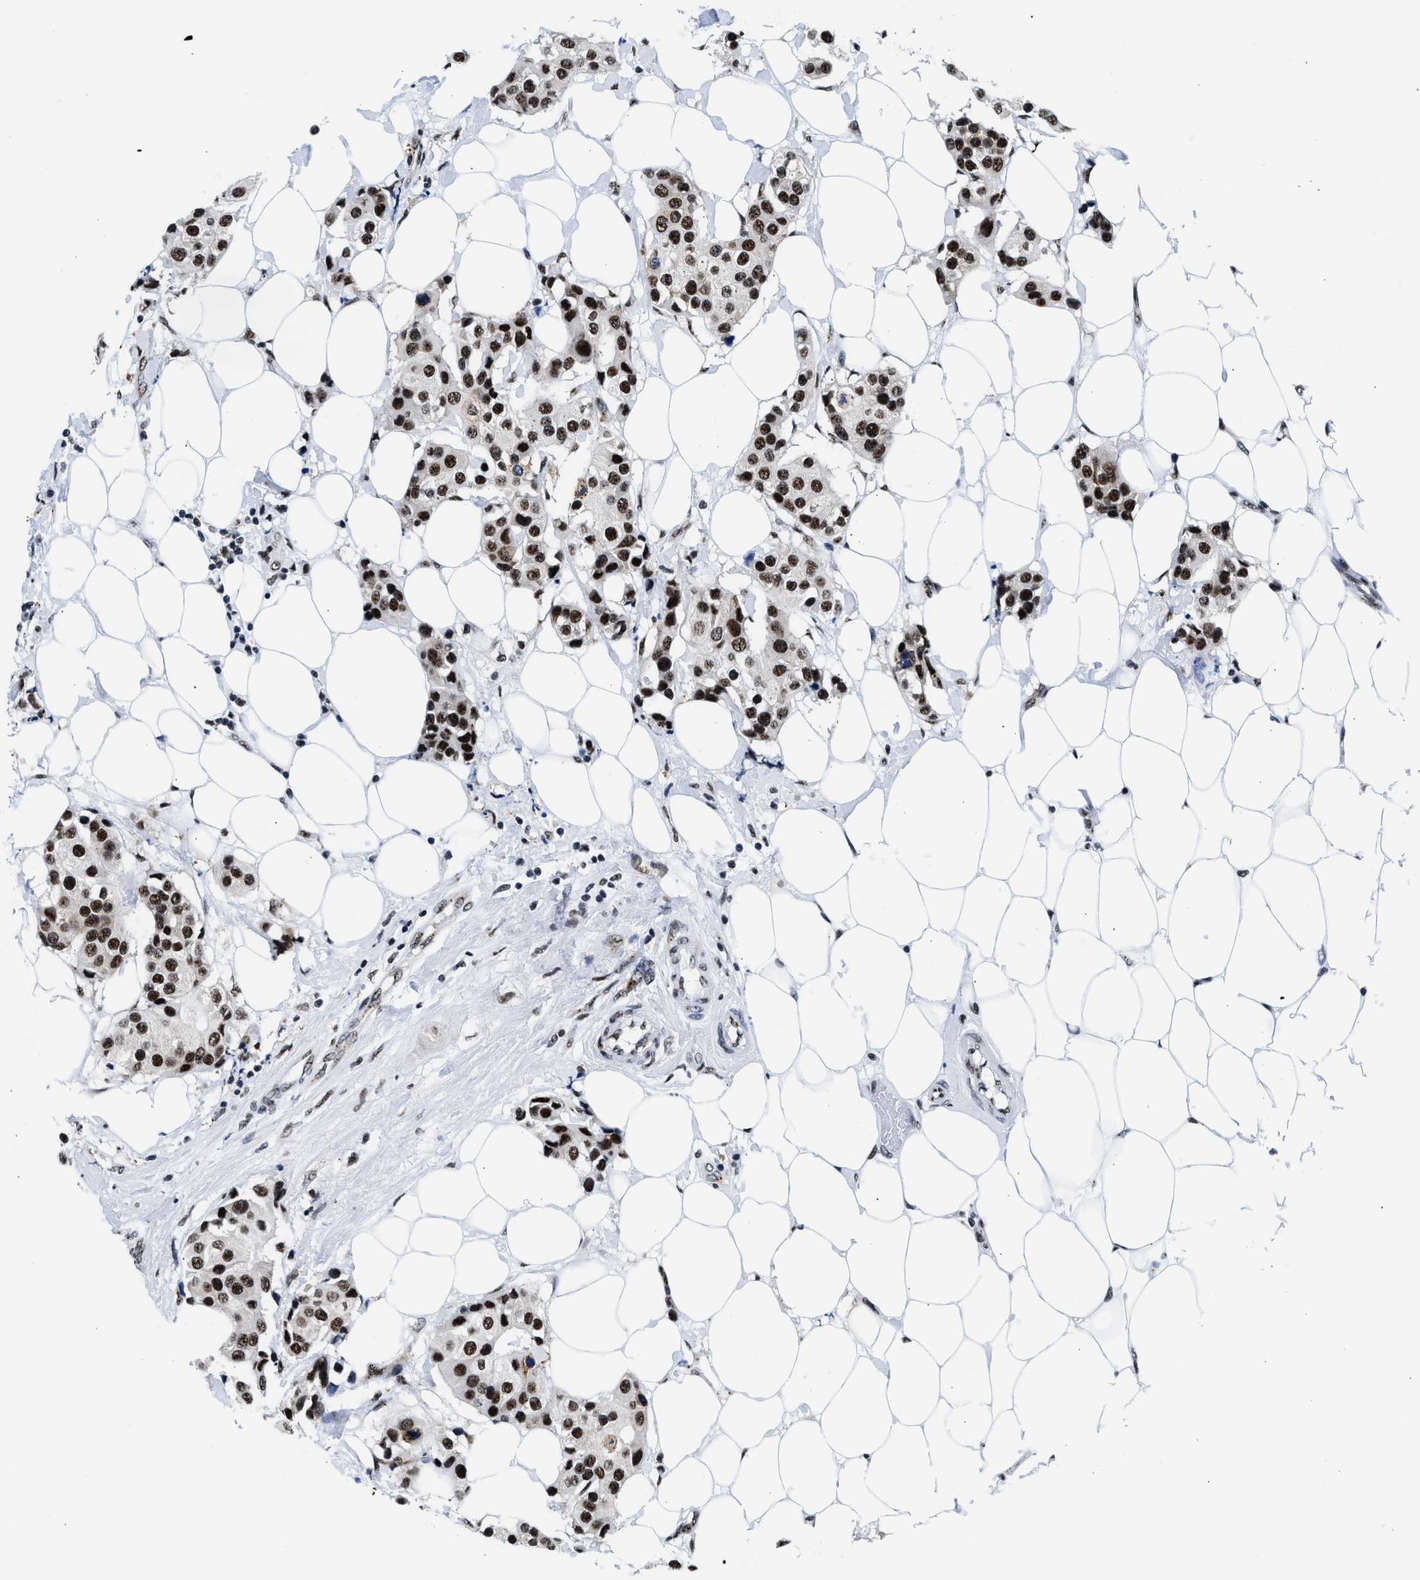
{"staining": {"intensity": "strong", "quantity": ">75%", "location": "nuclear"}, "tissue": "breast cancer", "cell_type": "Tumor cells", "image_type": "cancer", "snomed": [{"axis": "morphology", "description": "Normal tissue, NOS"}, {"axis": "morphology", "description": "Duct carcinoma"}, {"axis": "topography", "description": "Breast"}], "caption": "Breast cancer (invasive ductal carcinoma) stained for a protein (brown) demonstrates strong nuclear positive expression in approximately >75% of tumor cells.", "gene": "RBM8A", "patient": {"sex": "female", "age": 39}}